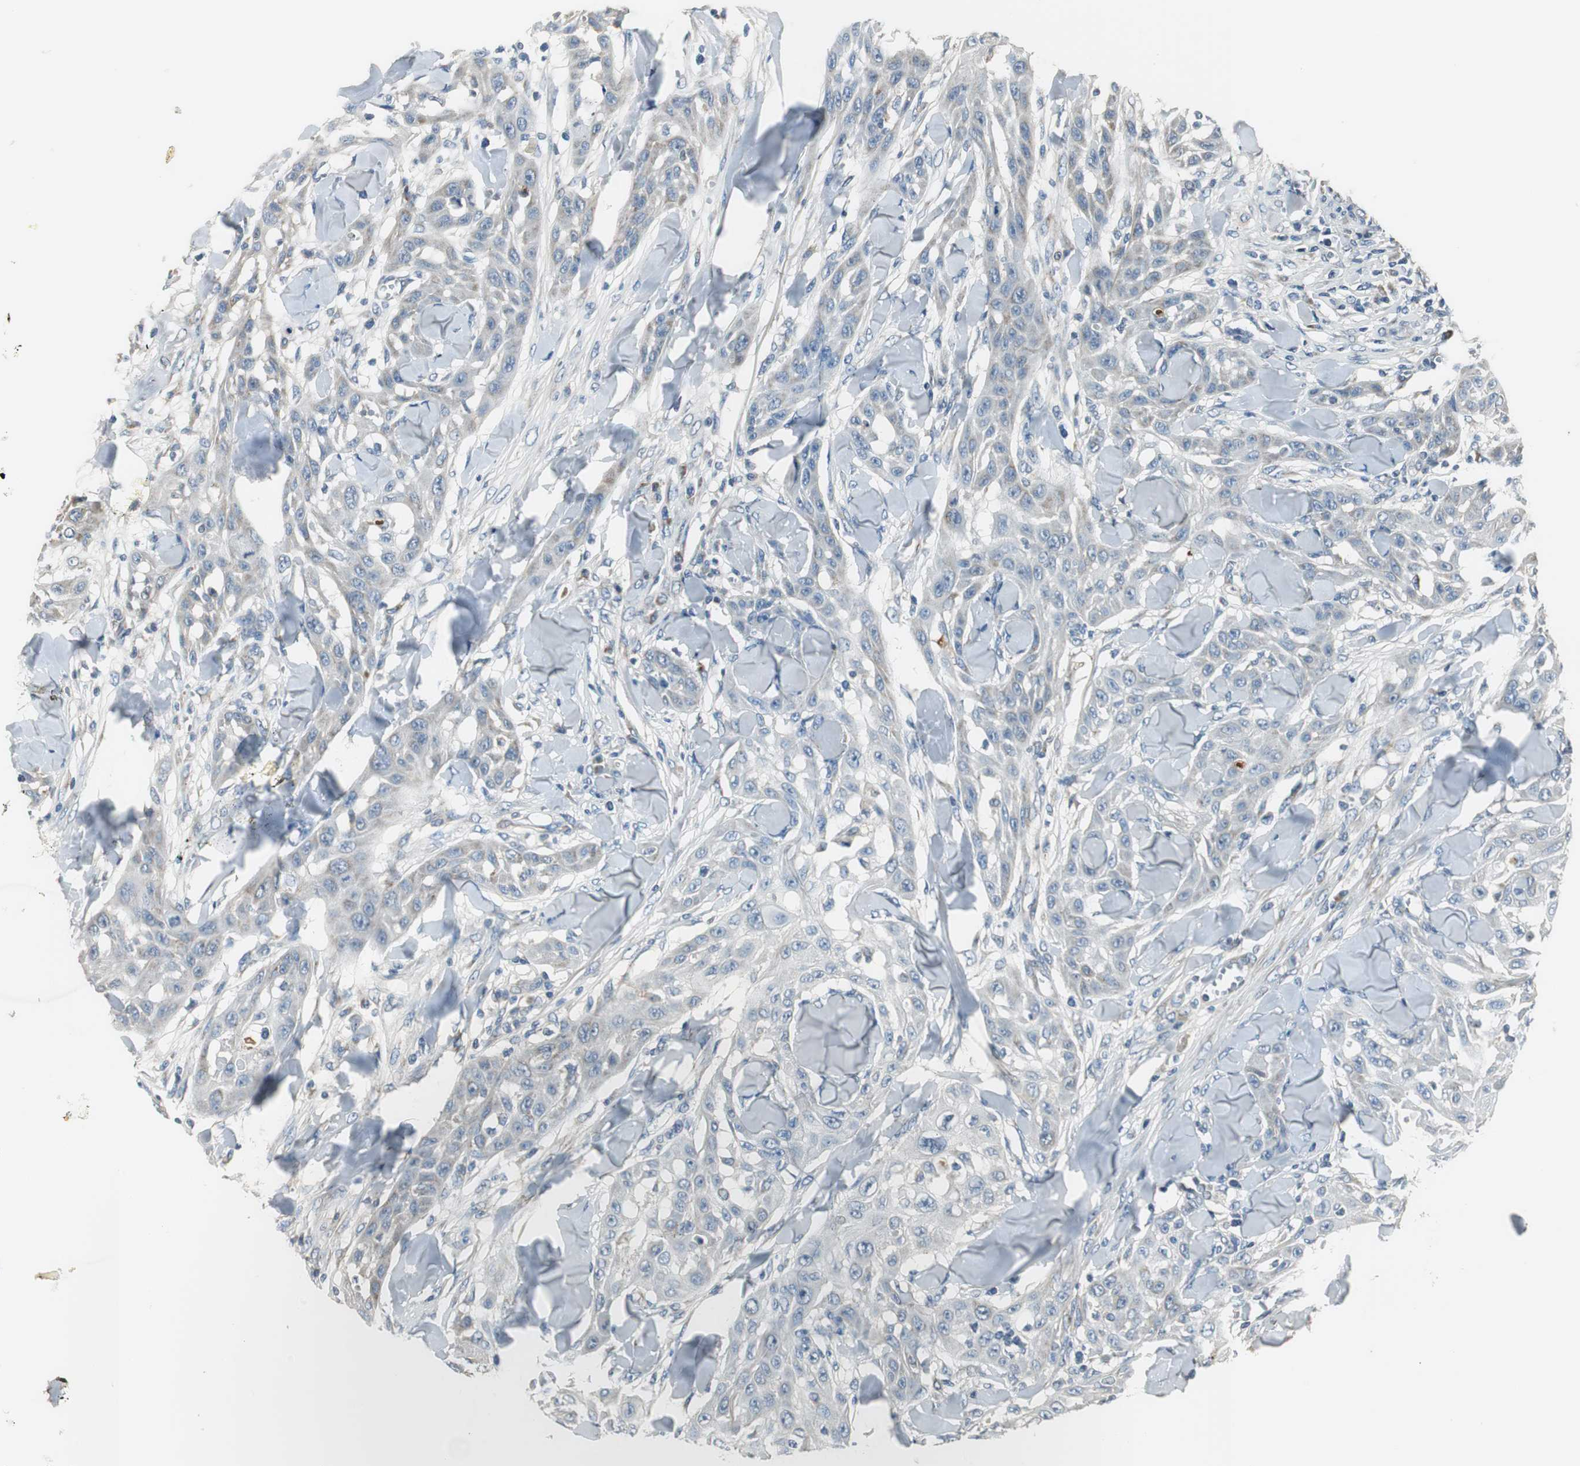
{"staining": {"intensity": "weak", "quantity": "<25%", "location": "cytoplasmic/membranous"}, "tissue": "skin cancer", "cell_type": "Tumor cells", "image_type": "cancer", "snomed": [{"axis": "morphology", "description": "Squamous cell carcinoma, NOS"}, {"axis": "topography", "description": "Skin"}], "caption": "DAB immunohistochemical staining of squamous cell carcinoma (skin) shows no significant staining in tumor cells.", "gene": "MSTO1", "patient": {"sex": "male", "age": 24}}